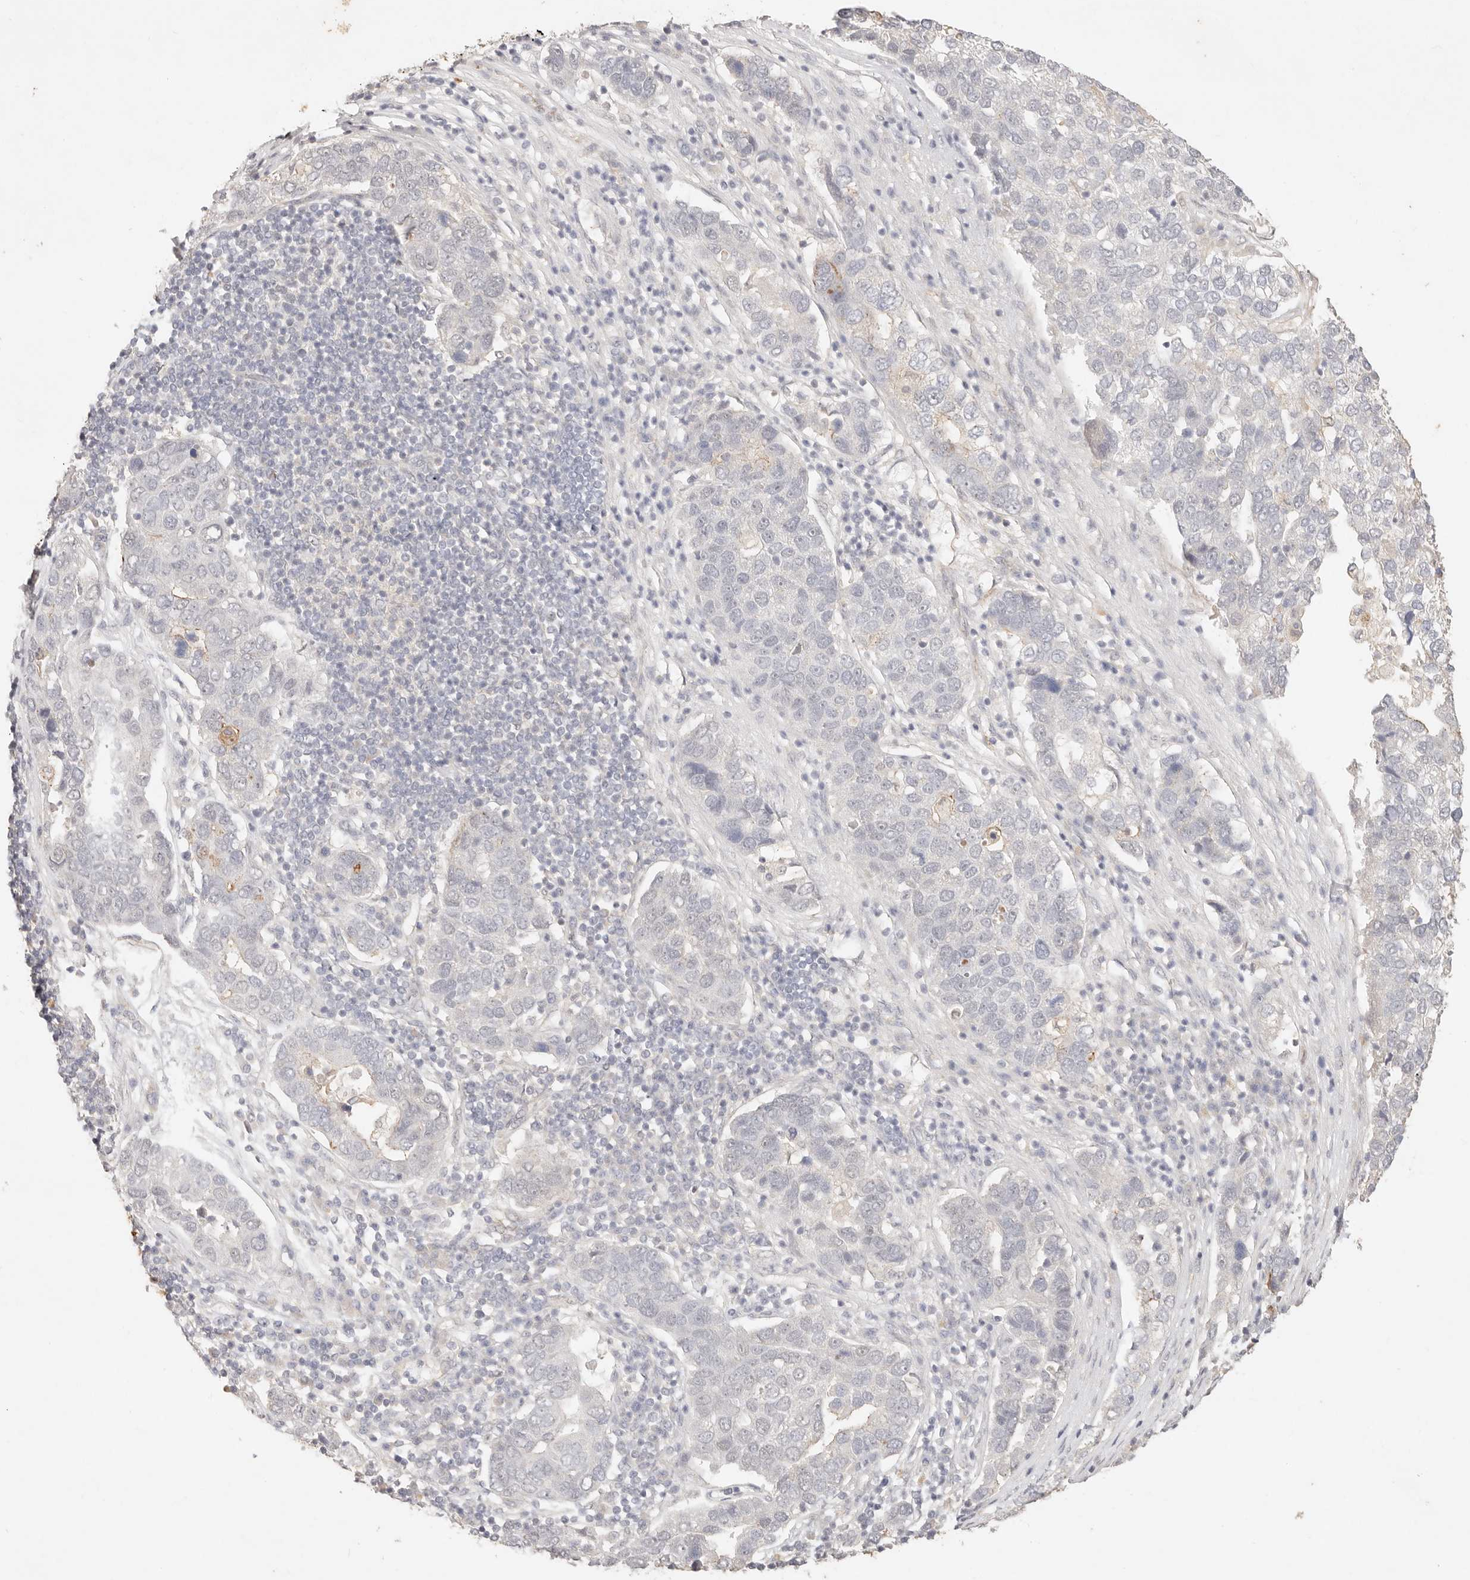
{"staining": {"intensity": "negative", "quantity": "none", "location": "none"}, "tissue": "pancreatic cancer", "cell_type": "Tumor cells", "image_type": "cancer", "snomed": [{"axis": "morphology", "description": "Adenocarcinoma, NOS"}, {"axis": "topography", "description": "Pancreas"}], "caption": "A photomicrograph of pancreatic adenocarcinoma stained for a protein displays no brown staining in tumor cells.", "gene": "GPR156", "patient": {"sex": "female", "age": 61}}